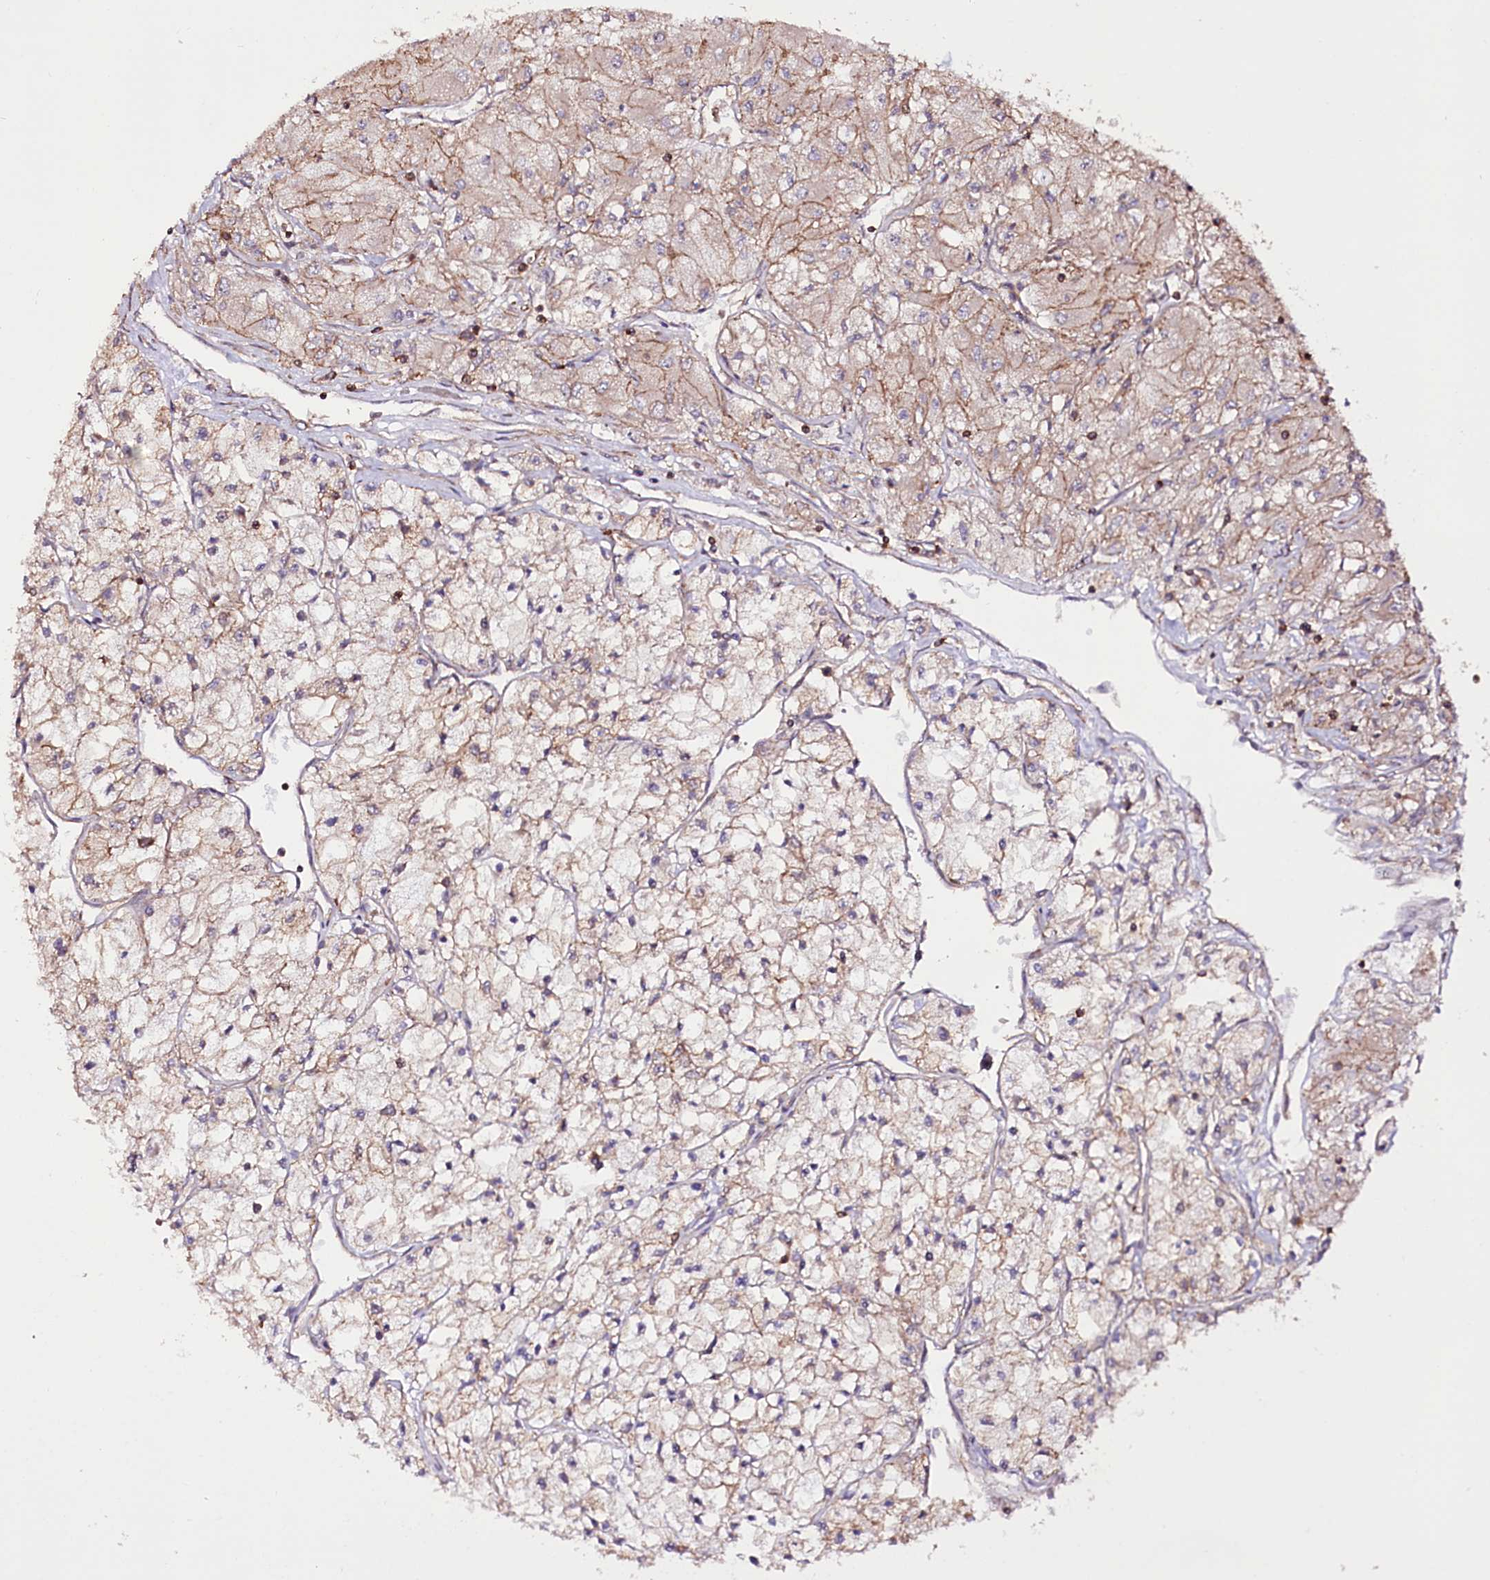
{"staining": {"intensity": "moderate", "quantity": "25%-75%", "location": "cytoplasmic/membranous"}, "tissue": "renal cancer", "cell_type": "Tumor cells", "image_type": "cancer", "snomed": [{"axis": "morphology", "description": "Adenocarcinoma, NOS"}, {"axis": "topography", "description": "Kidney"}], "caption": "Protein staining shows moderate cytoplasmic/membranous staining in approximately 25%-75% of tumor cells in renal cancer.", "gene": "DHX29", "patient": {"sex": "male", "age": 80}}